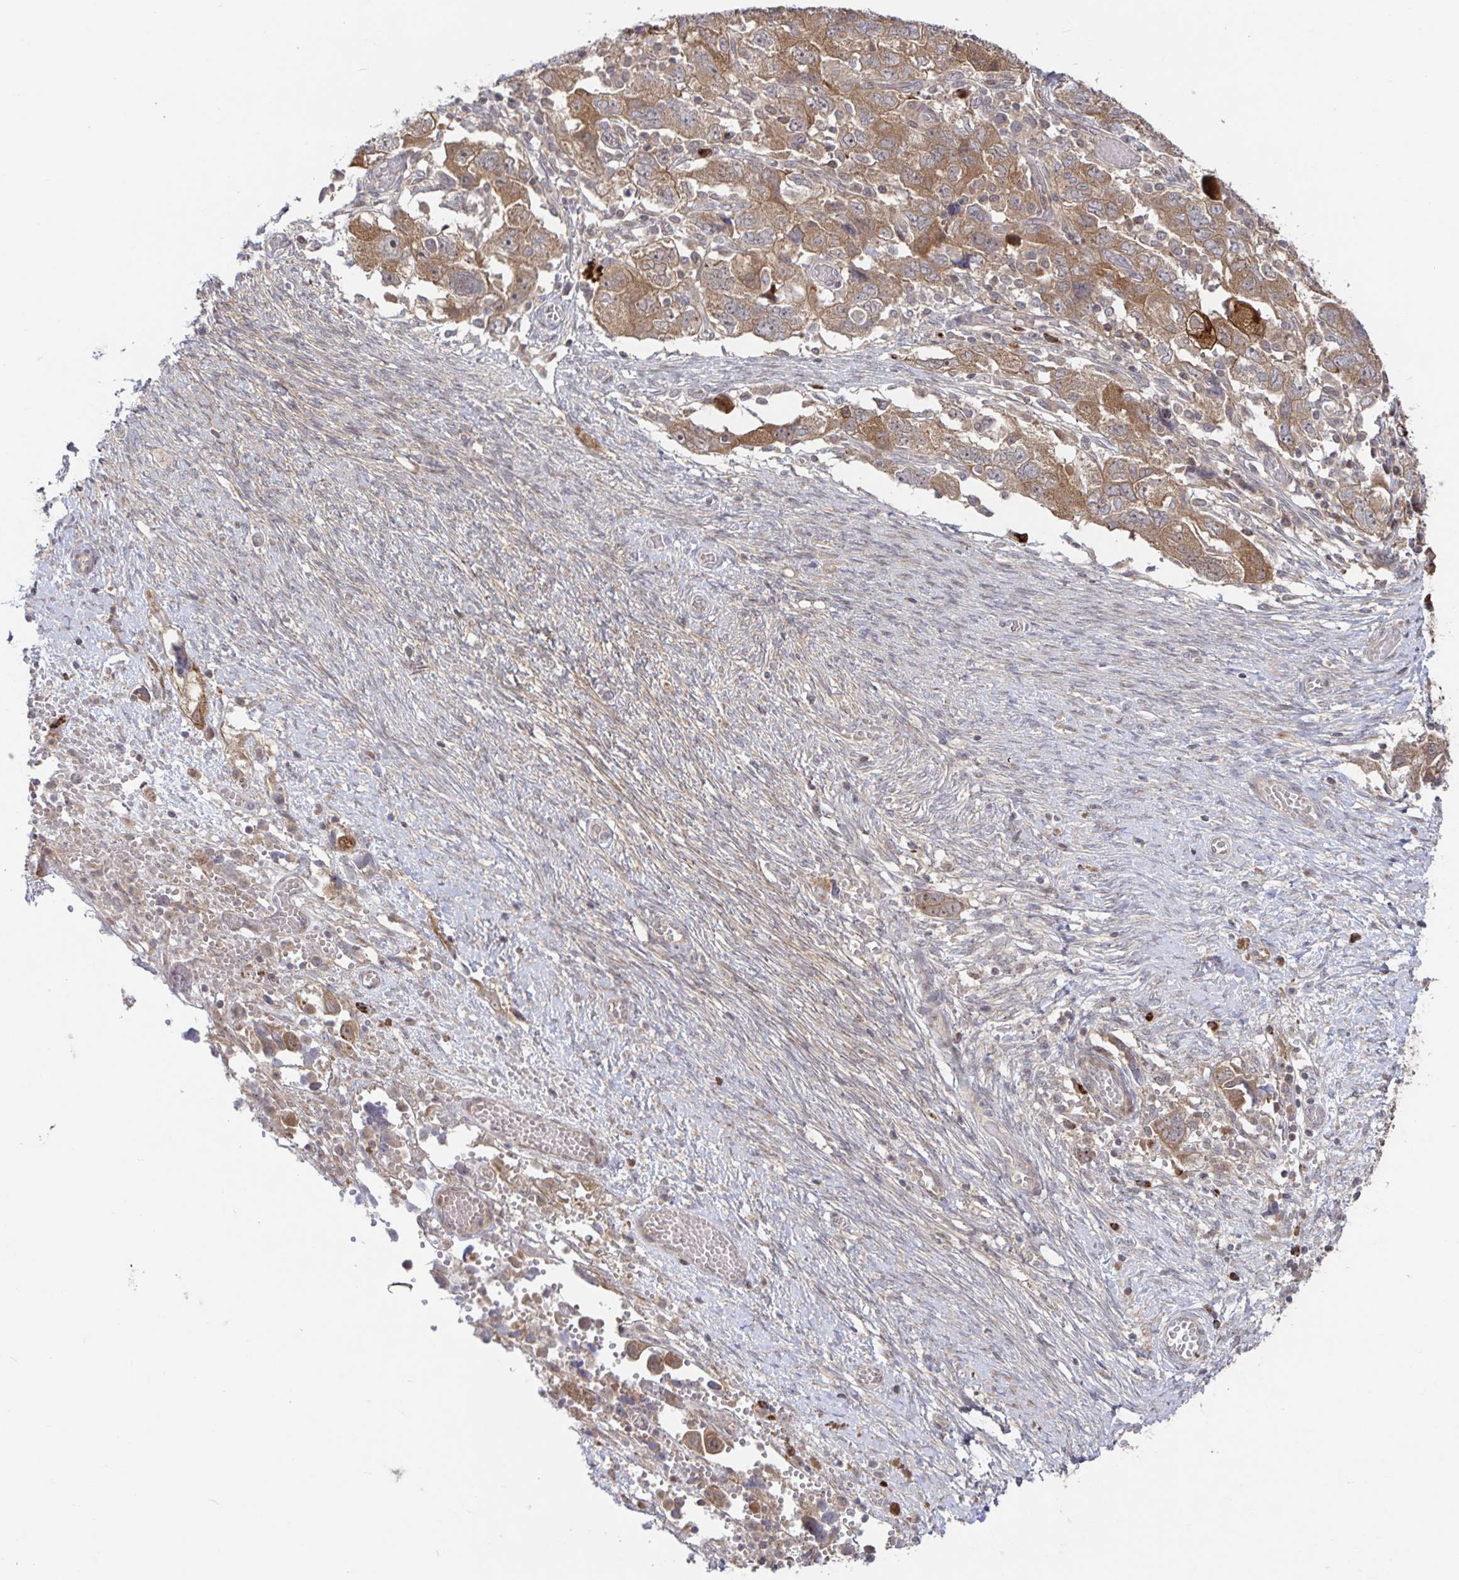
{"staining": {"intensity": "moderate", "quantity": ">75%", "location": "cytoplasmic/membranous"}, "tissue": "ovarian cancer", "cell_type": "Tumor cells", "image_type": "cancer", "snomed": [{"axis": "morphology", "description": "Carcinoma, NOS"}, {"axis": "morphology", "description": "Cystadenocarcinoma, serous, NOS"}, {"axis": "topography", "description": "Ovary"}], "caption": "DAB immunohistochemical staining of serous cystadenocarcinoma (ovarian) displays moderate cytoplasmic/membranous protein staining in approximately >75% of tumor cells. The protein is shown in brown color, while the nuclei are stained blue.", "gene": "AACS", "patient": {"sex": "female", "age": 69}}